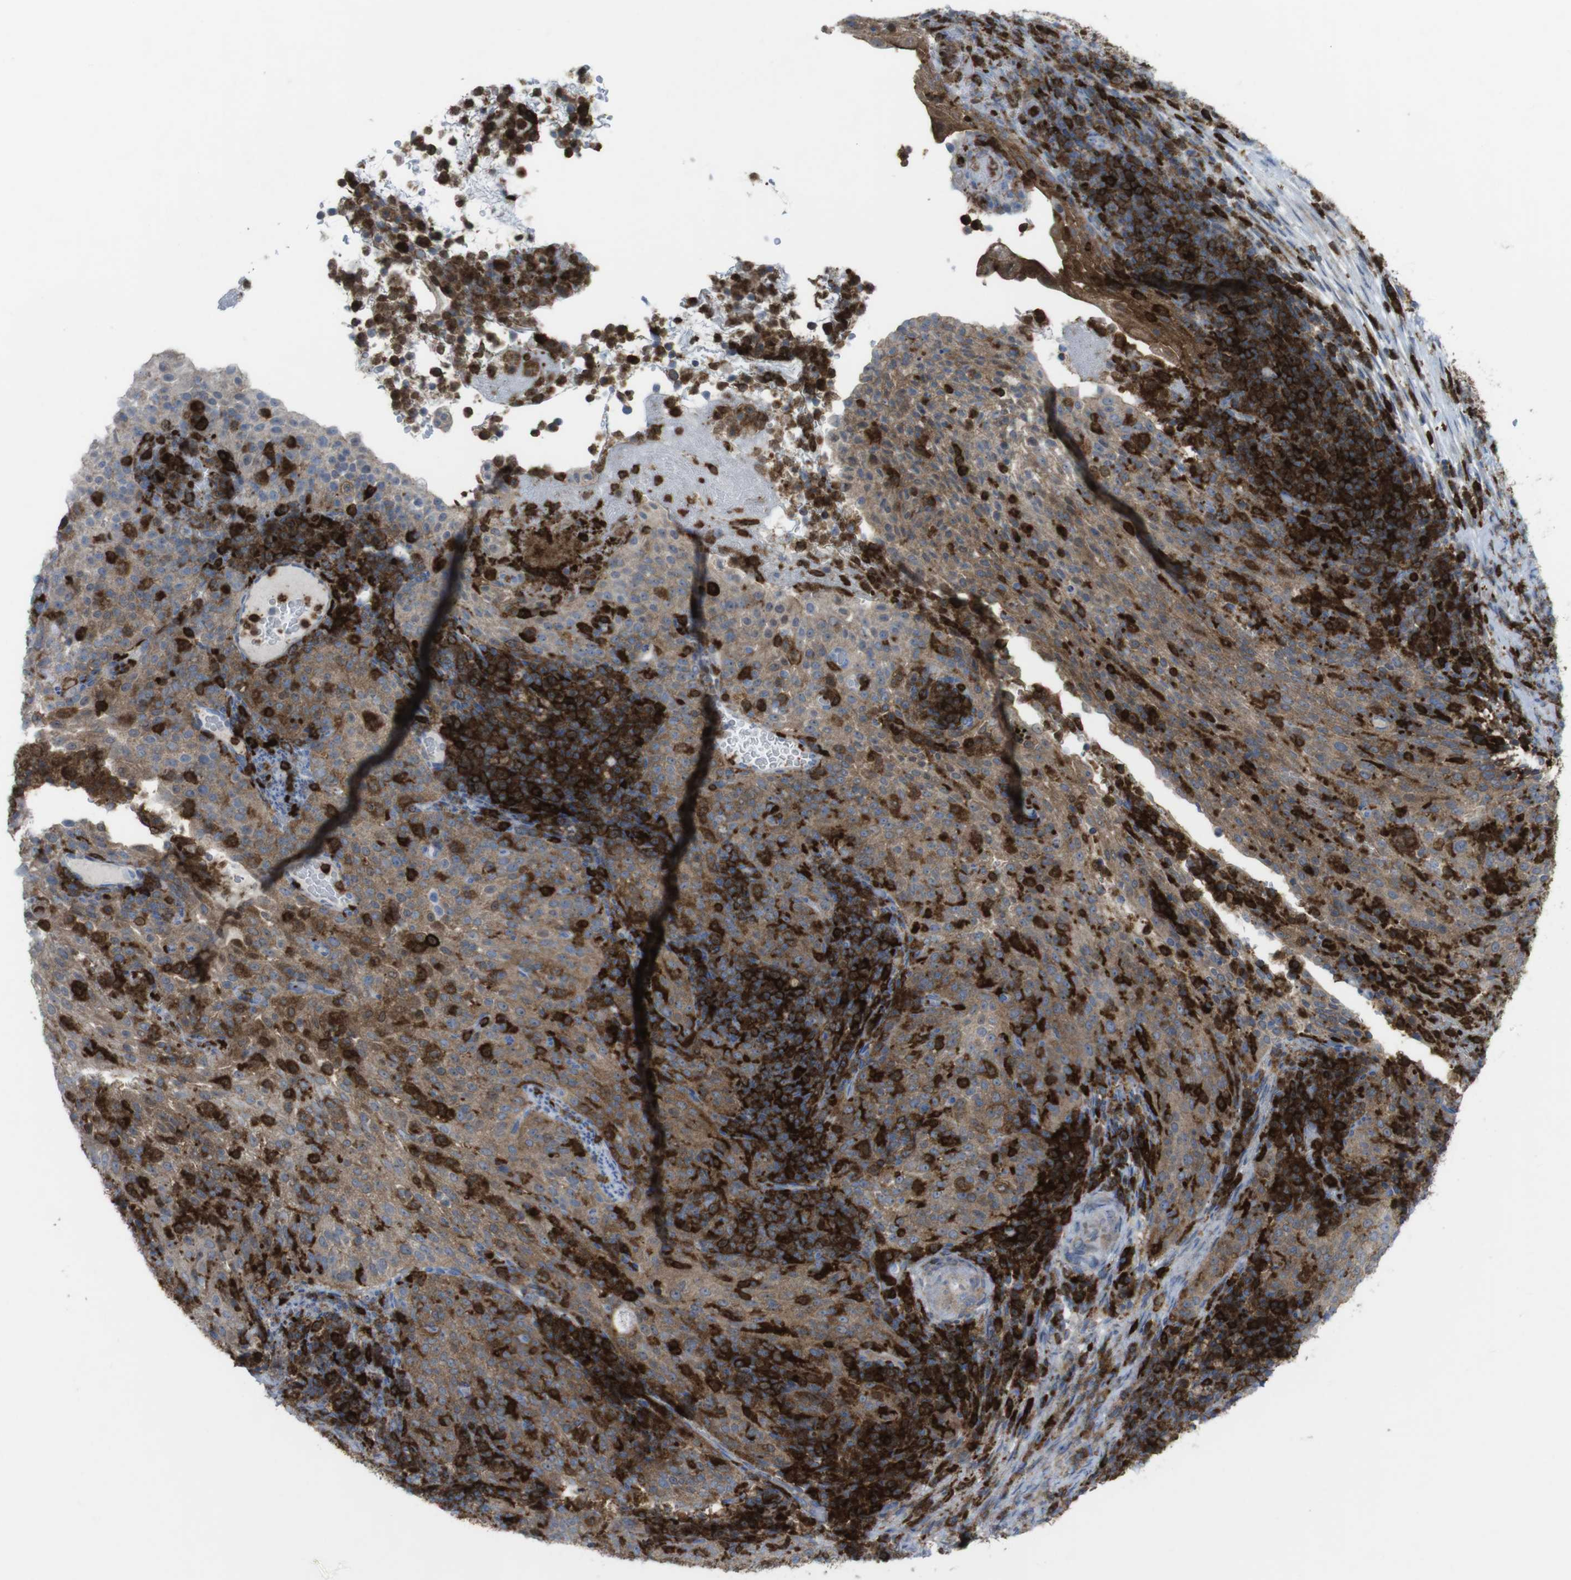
{"staining": {"intensity": "moderate", "quantity": ">75%", "location": "cytoplasmic/membranous"}, "tissue": "cervical cancer", "cell_type": "Tumor cells", "image_type": "cancer", "snomed": [{"axis": "morphology", "description": "Squamous cell carcinoma, NOS"}, {"axis": "topography", "description": "Cervix"}], "caption": "IHC photomicrograph of neoplastic tissue: squamous cell carcinoma (cervical) stained using IHC demonstrates medium levels of moderate protein expression localized specifically in the cytoplasmic/membranous of tumor cells, appearing as a cytoplasmic/membranous brown color.", "gene": "PRKCD", "patient": {"sex": "female", "age": 51}}